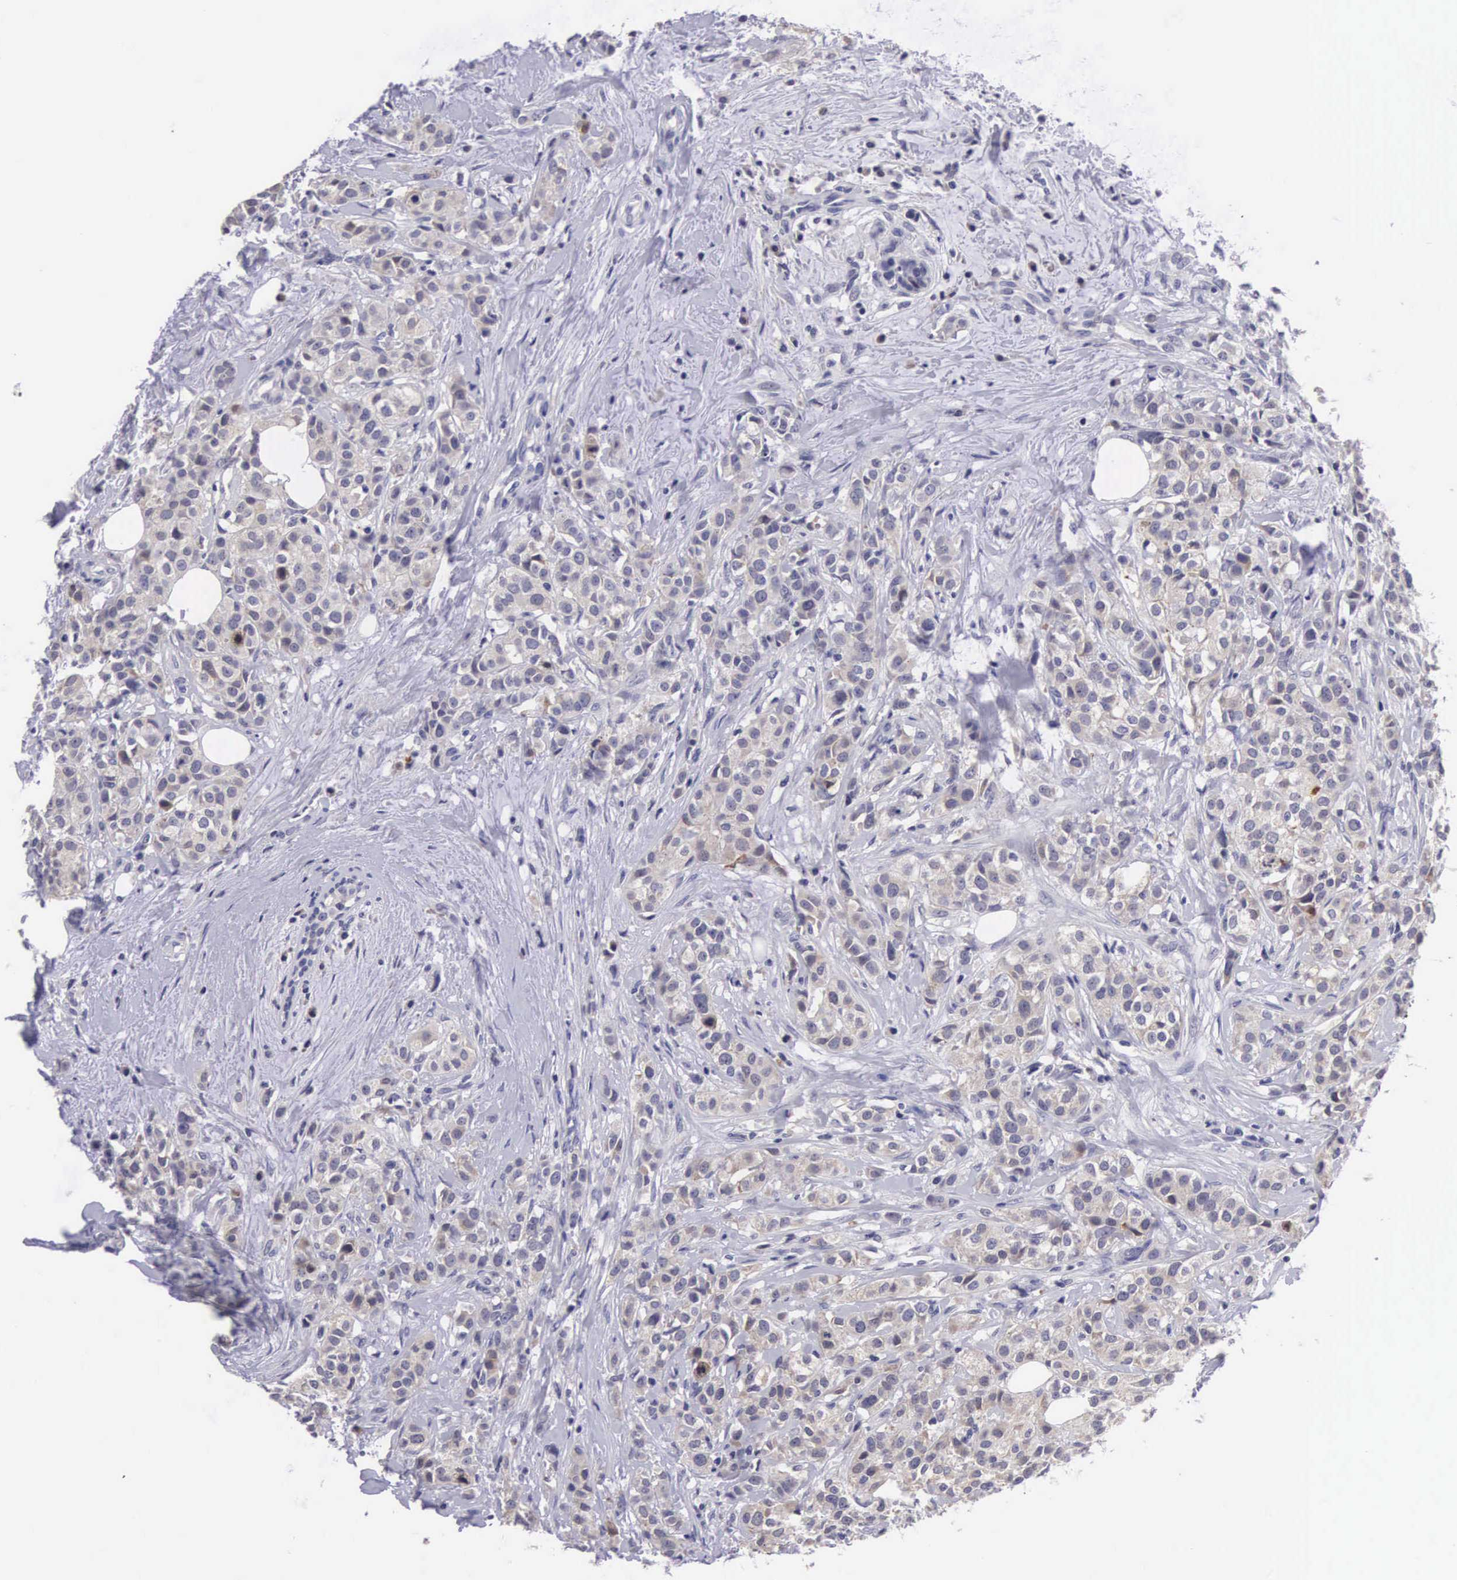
{"staining": {"intensity": "weak", "quantity": "<25%", "location": "cytoplasmic/membranous"}, "tissue": "breast cancer", "cell_type": "Tumor cells", "image_type": "cancer", "snomed": [{"axis": "morphology", "description": "Duct carcinoma"}, {"axis": "topography", "description": "Breast"}], "caption": "Tumor cells are negative for protein expression in human infiltrating ductal carcinoma (breast).", "gene": "ARG2", "patient": {"sex": "female", "age": 55}}